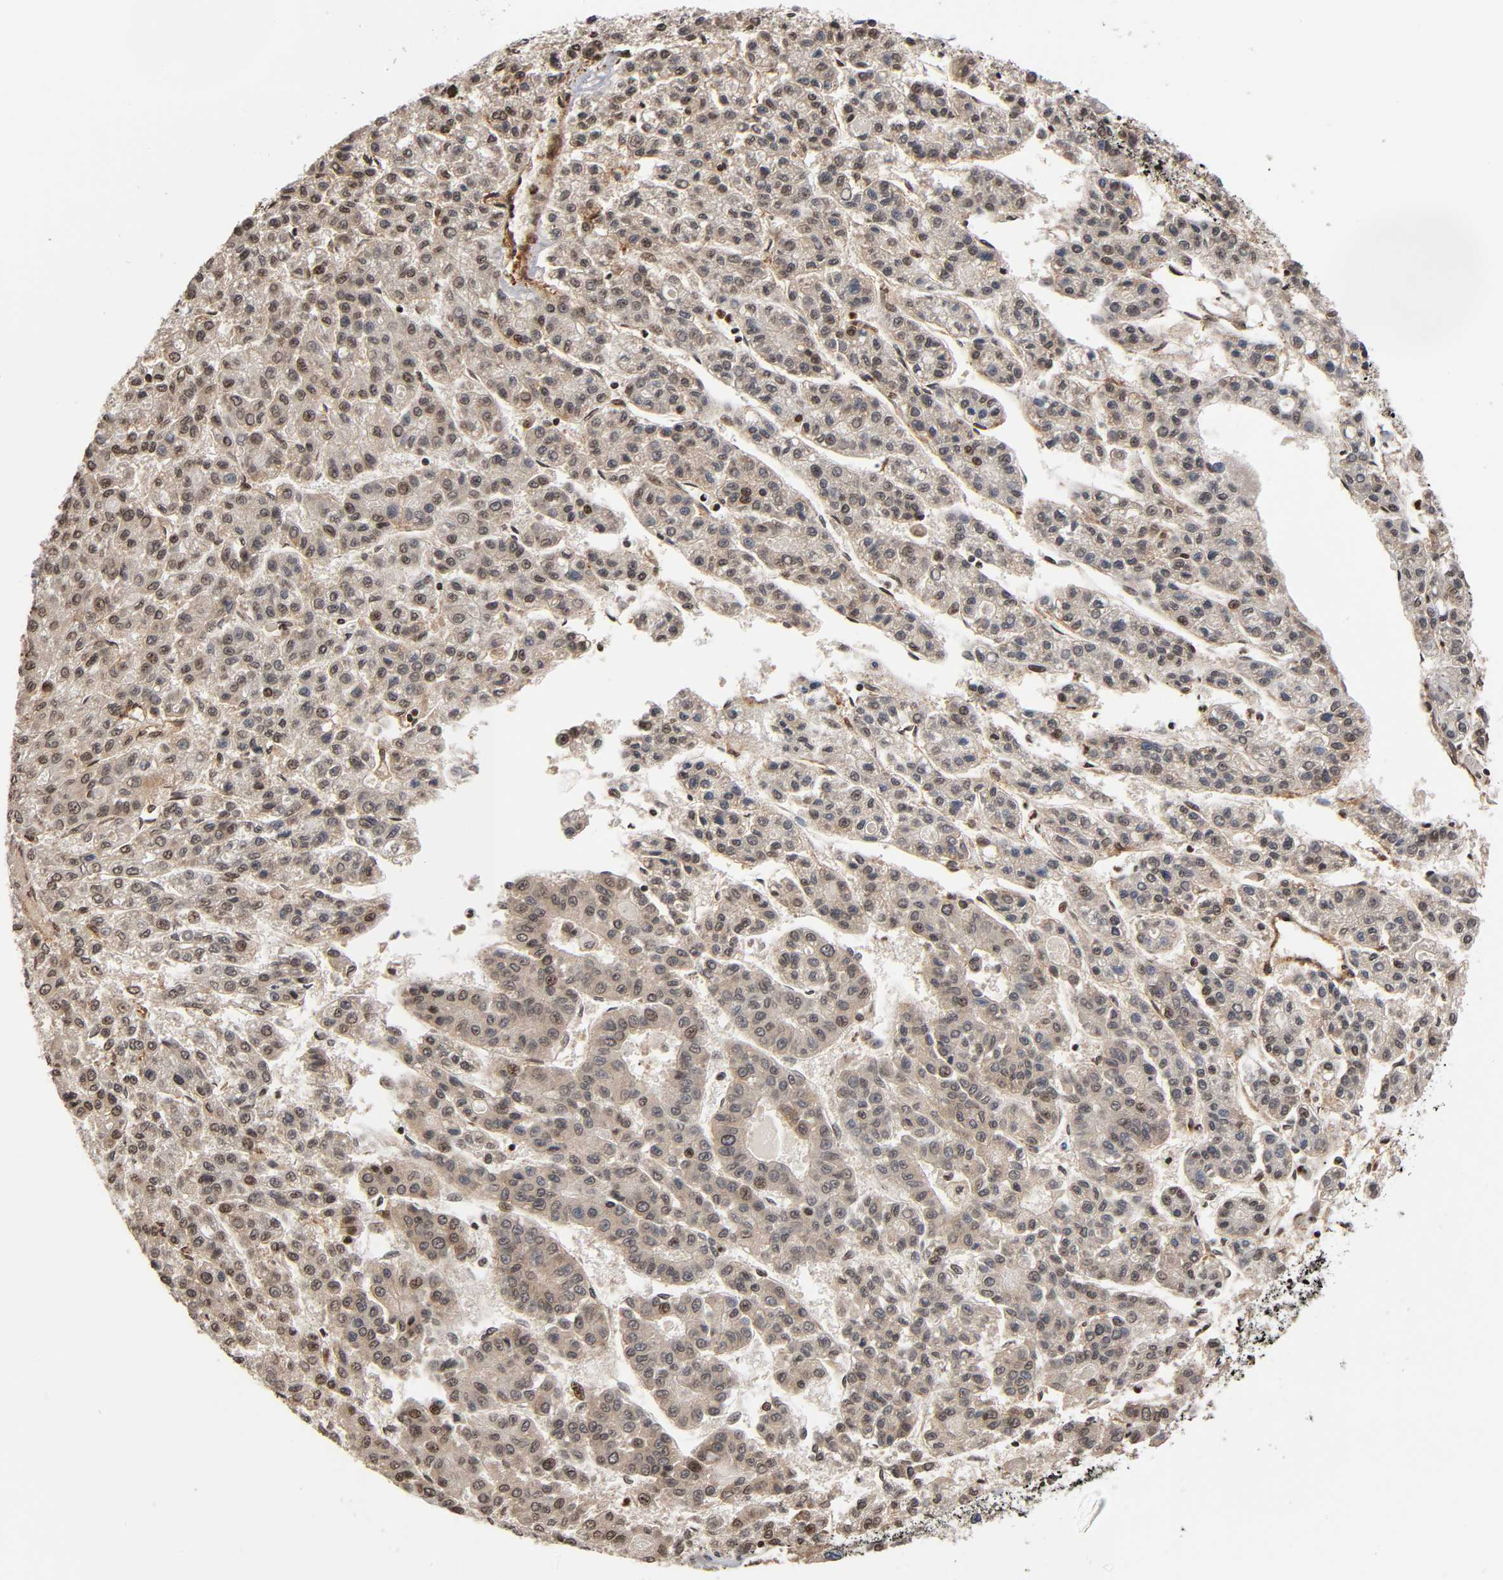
{"staining": {"intensity": "negative", "quantity": "none", "location": "none"}, "tissue": "liver cancer", "cell_type": "Tumor cells", "image_type": "cancer", "snomed": [{"axis": "morphology", "description": "Carcinoma, Hepatocellular, NOS"}, {"axis": "topography", "description": "Liver"}], "caption": "This is an IHC histopathology image of hepatocellular carcinoma (liver). There is no positivity in tumor cells.", "gene": "ITGAV", "patient": {"sex": "male", "age": 70}}